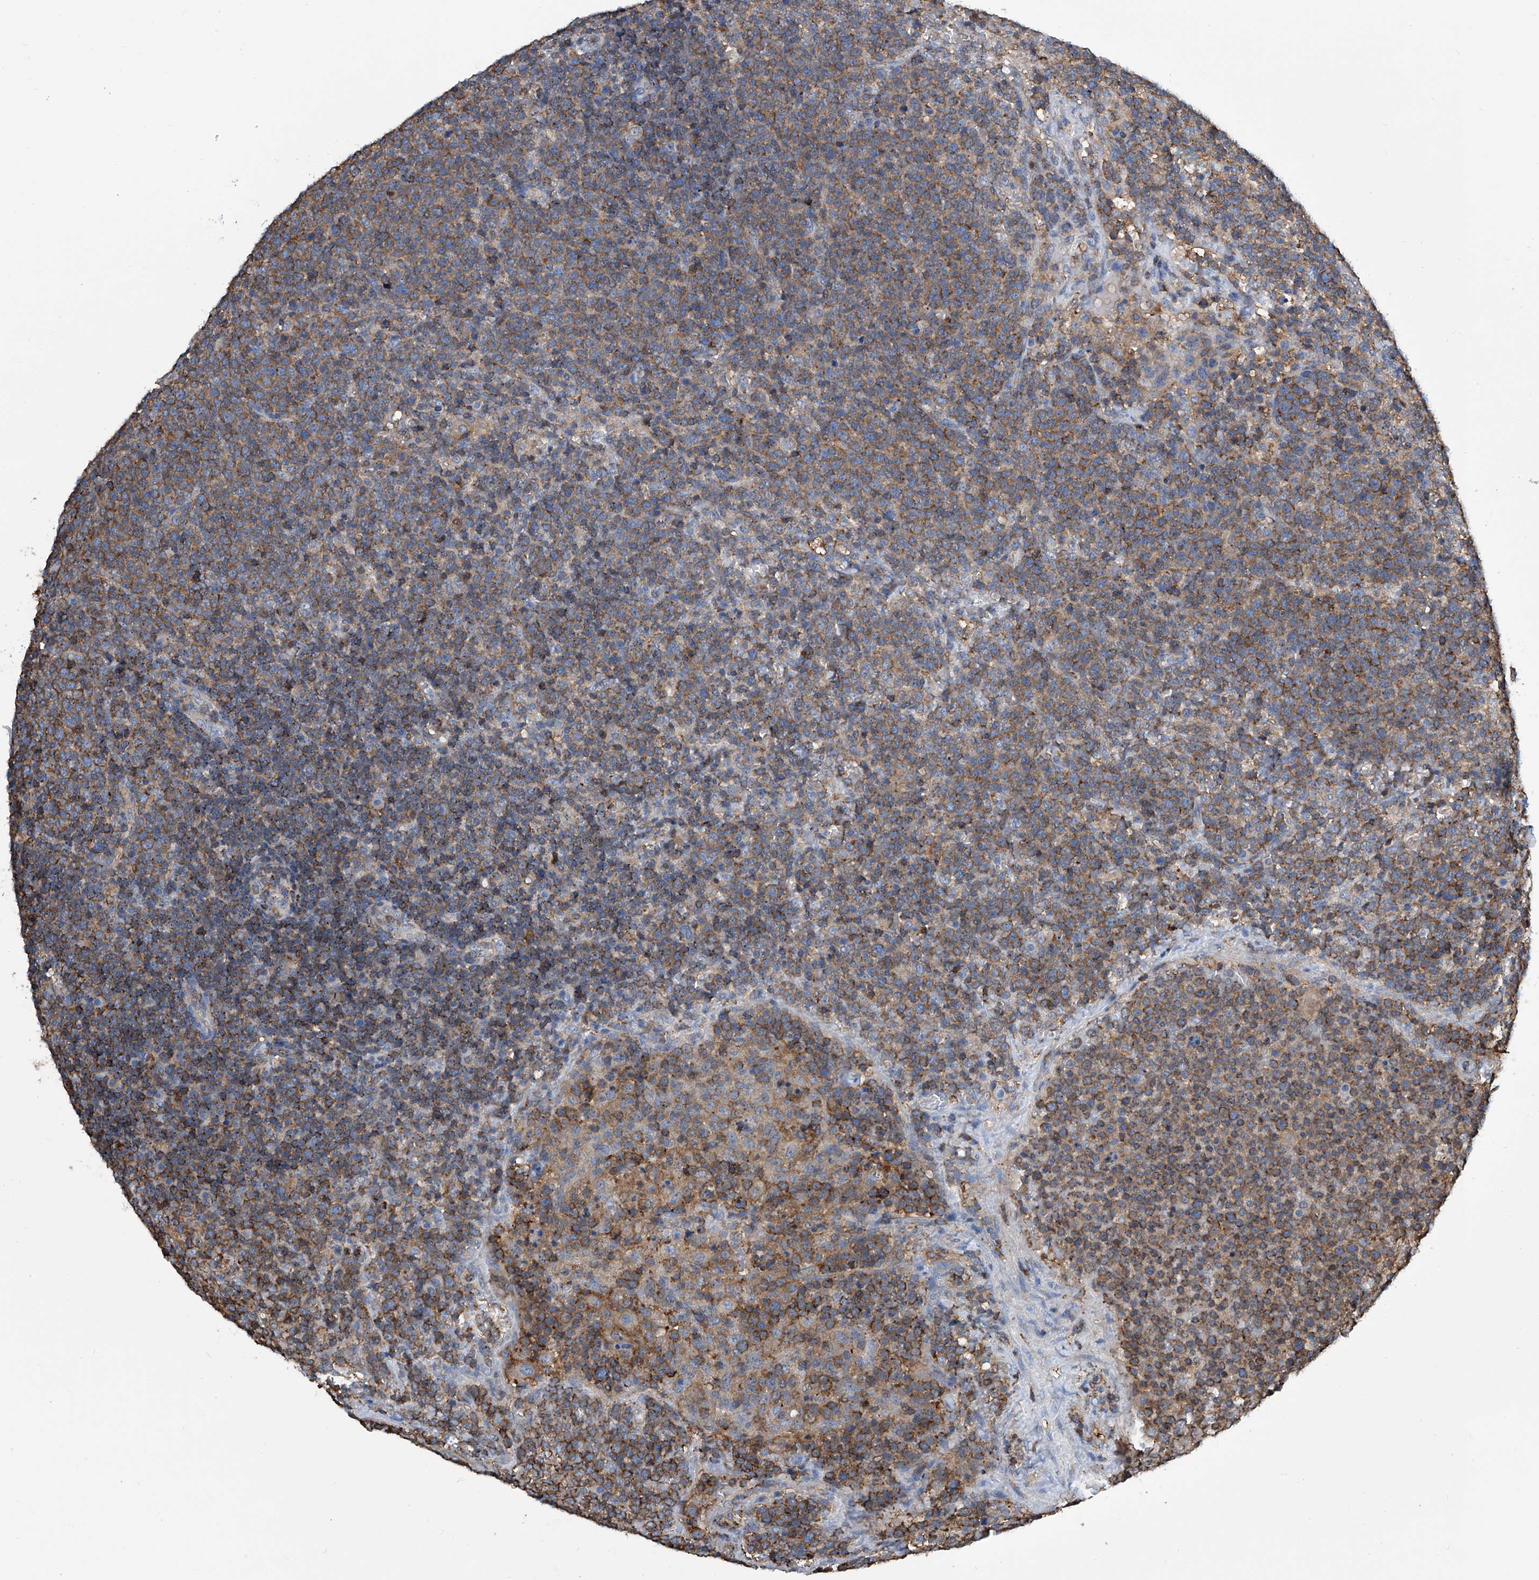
{"staining": {"intensity": "moderate", "quantity": ">75%", "location": "cytoplasmic/membranous"}, "tissue": "lymphoma", "cell_type": "Tumor cells", "image_type": "cancer", "snomed": [{"axis": "morphology", "description": "Malignant lymphoma, non-Hodgkin's type, High grade"}, {"axis": "topography", "description": "Lymph node"}], "caption": "Lymphoma stained with DAB (3,3'-diaminobenzidine) immunohistochemistry exhibits medium levels of moderate cytoplasmic/membranous staining in about >75% of tumor cells.", "gene": "ZNF484", "patient": {"sex": "male", "age": 61}}